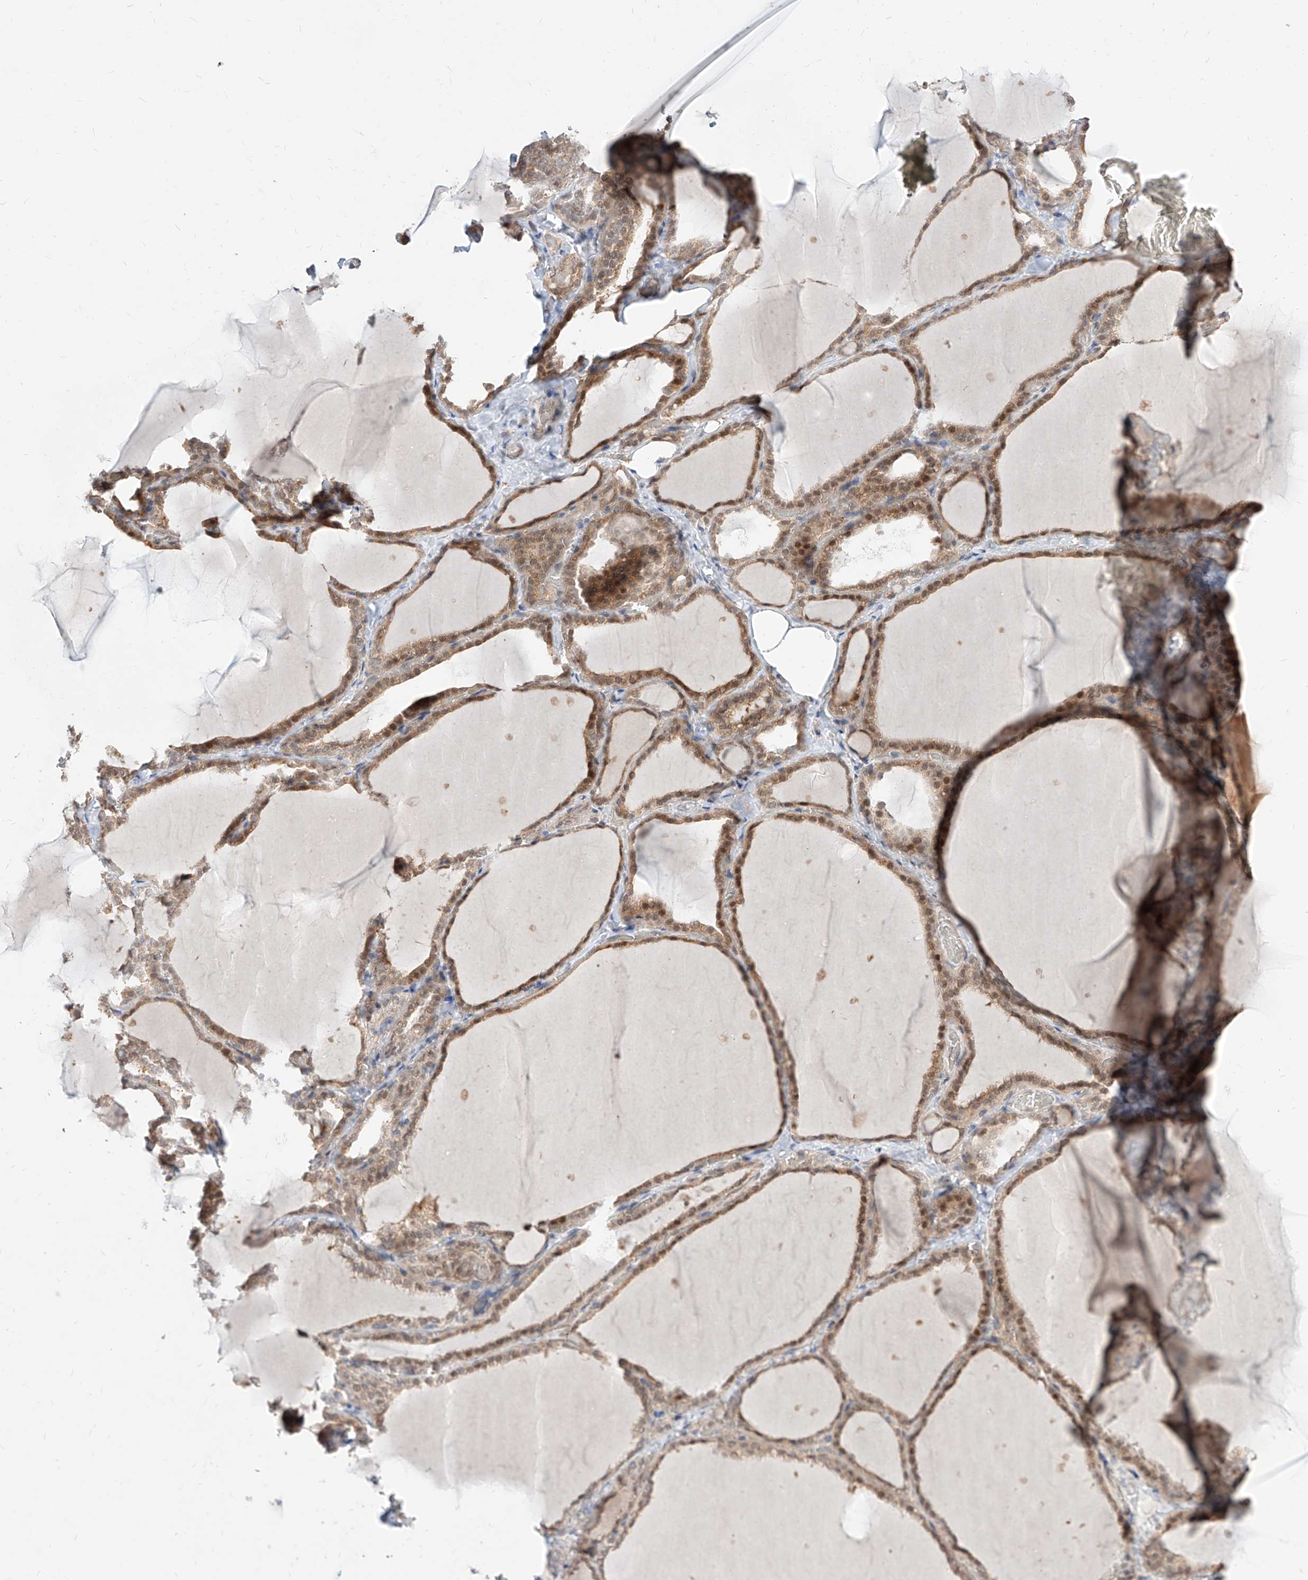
{"staining": {"intensity": "moderate", "quantity": ">75%", "location": "cytoplasmic/membranous,nuclear"}, "tissue": "thyroid gland", "cell_type": "Glandular cells", "image_type": "normal", "snomed": [{"axis": "morphology", "description": "Normal tissue, NOS"}, {"axis": "topography", "description": "Thyroid gland"}], "caption": "This micrograph demonstrates IHC staining of unremarkable human thyroid gland, with medium moderate cytoplasmic/membranous,nuclear staining in approximately >75% of glandular cells.", "gene": "TSNAX", "patient": {"sex": "female", "age": 22}}